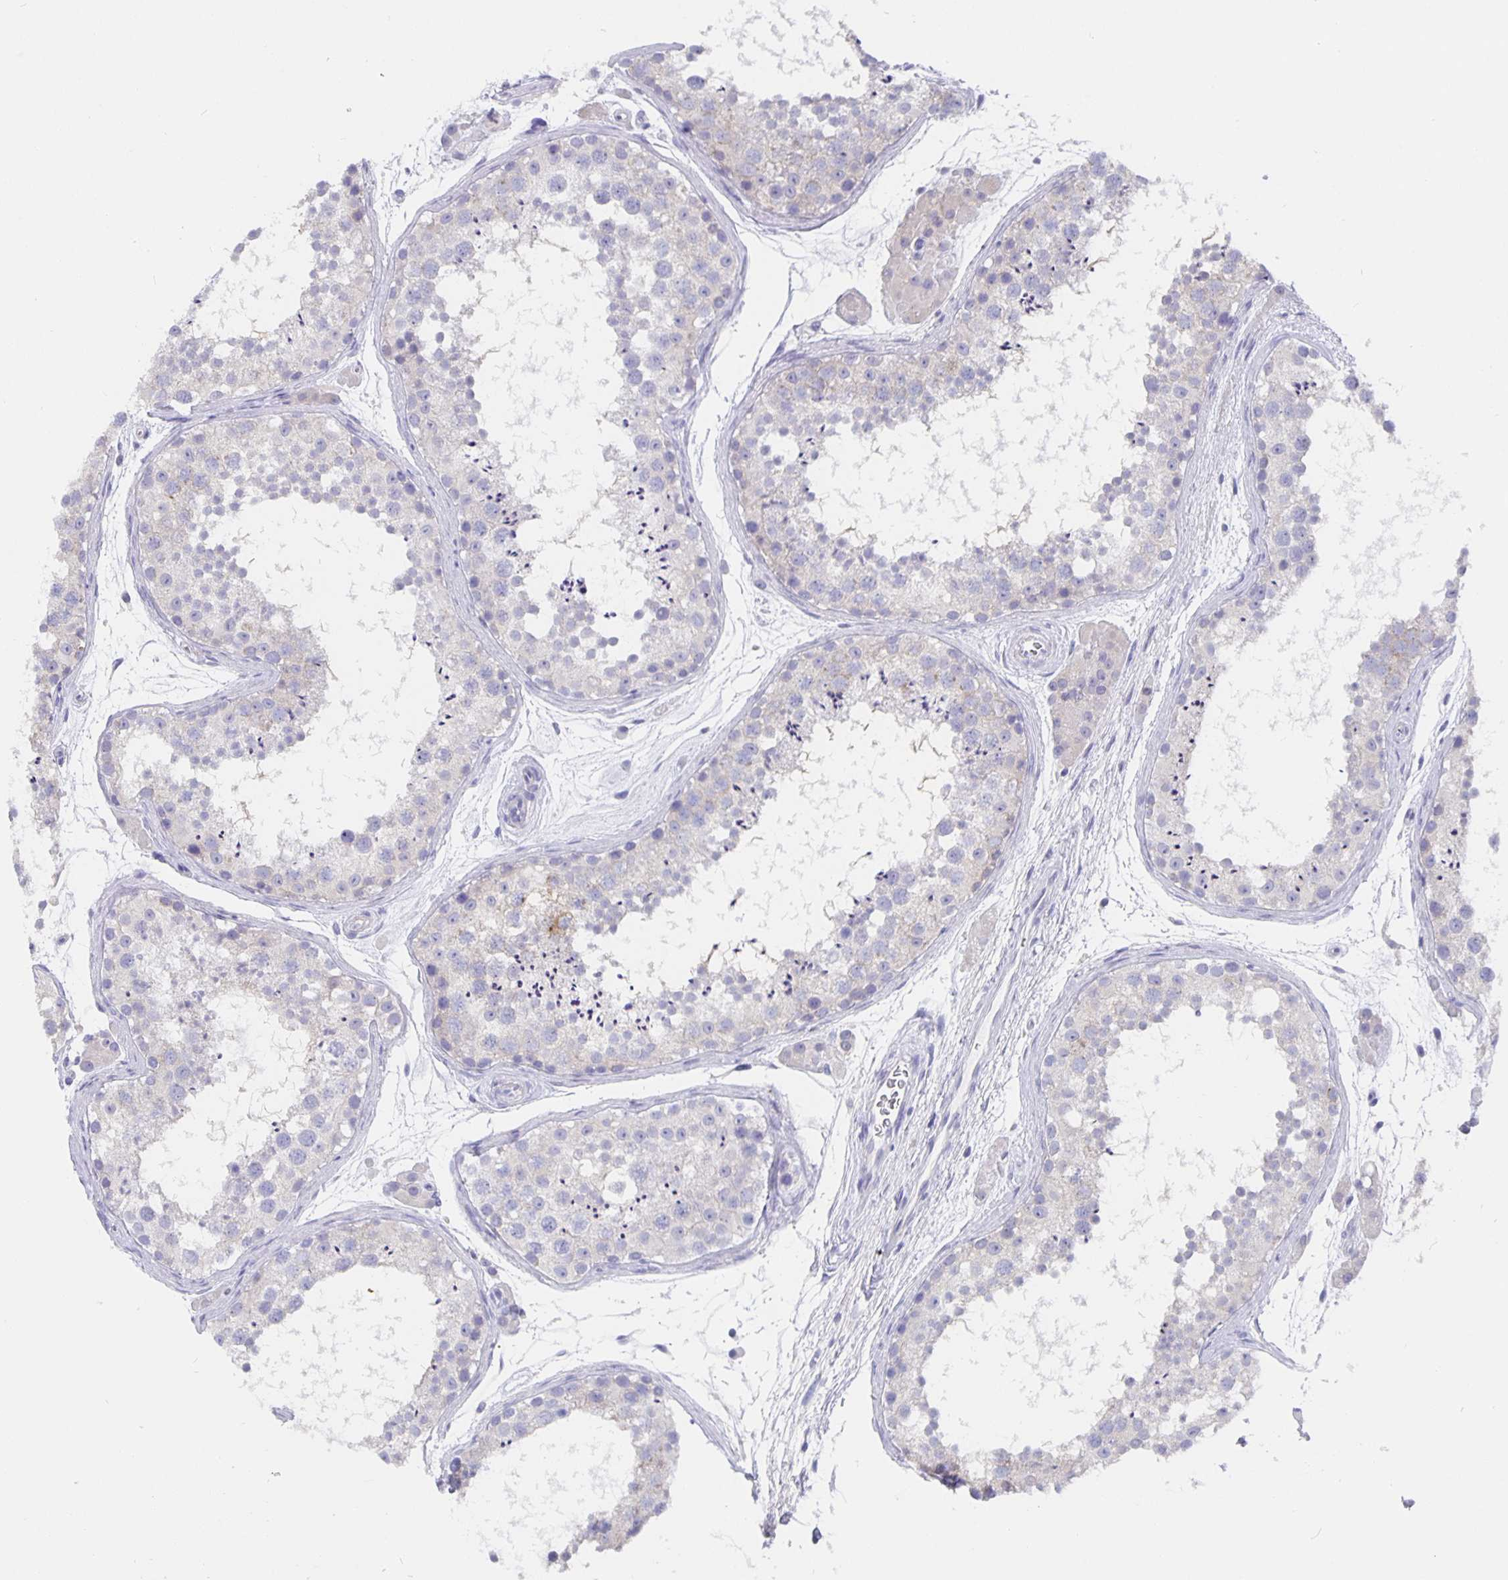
{"staining": {"intensity": "negative", "quantity": "none", "location": "none"}, "tissue": "testis", "cell_type": "Cells in seminiferous ducts", "image_type": "normal", "snomed": [{"axis": "morphology", "description": "Normal tissue, NOS"}, {"axis": "topography", "description": "Testis"}], "caption": "An image of human testis is negative for staining in cells in seminiferous ducts. (Immunohistochemistry (ihc), brightfield microscopy, high magnification).", "gene": "CFAP74", "patient": {"sex": "male", "age": 41}}